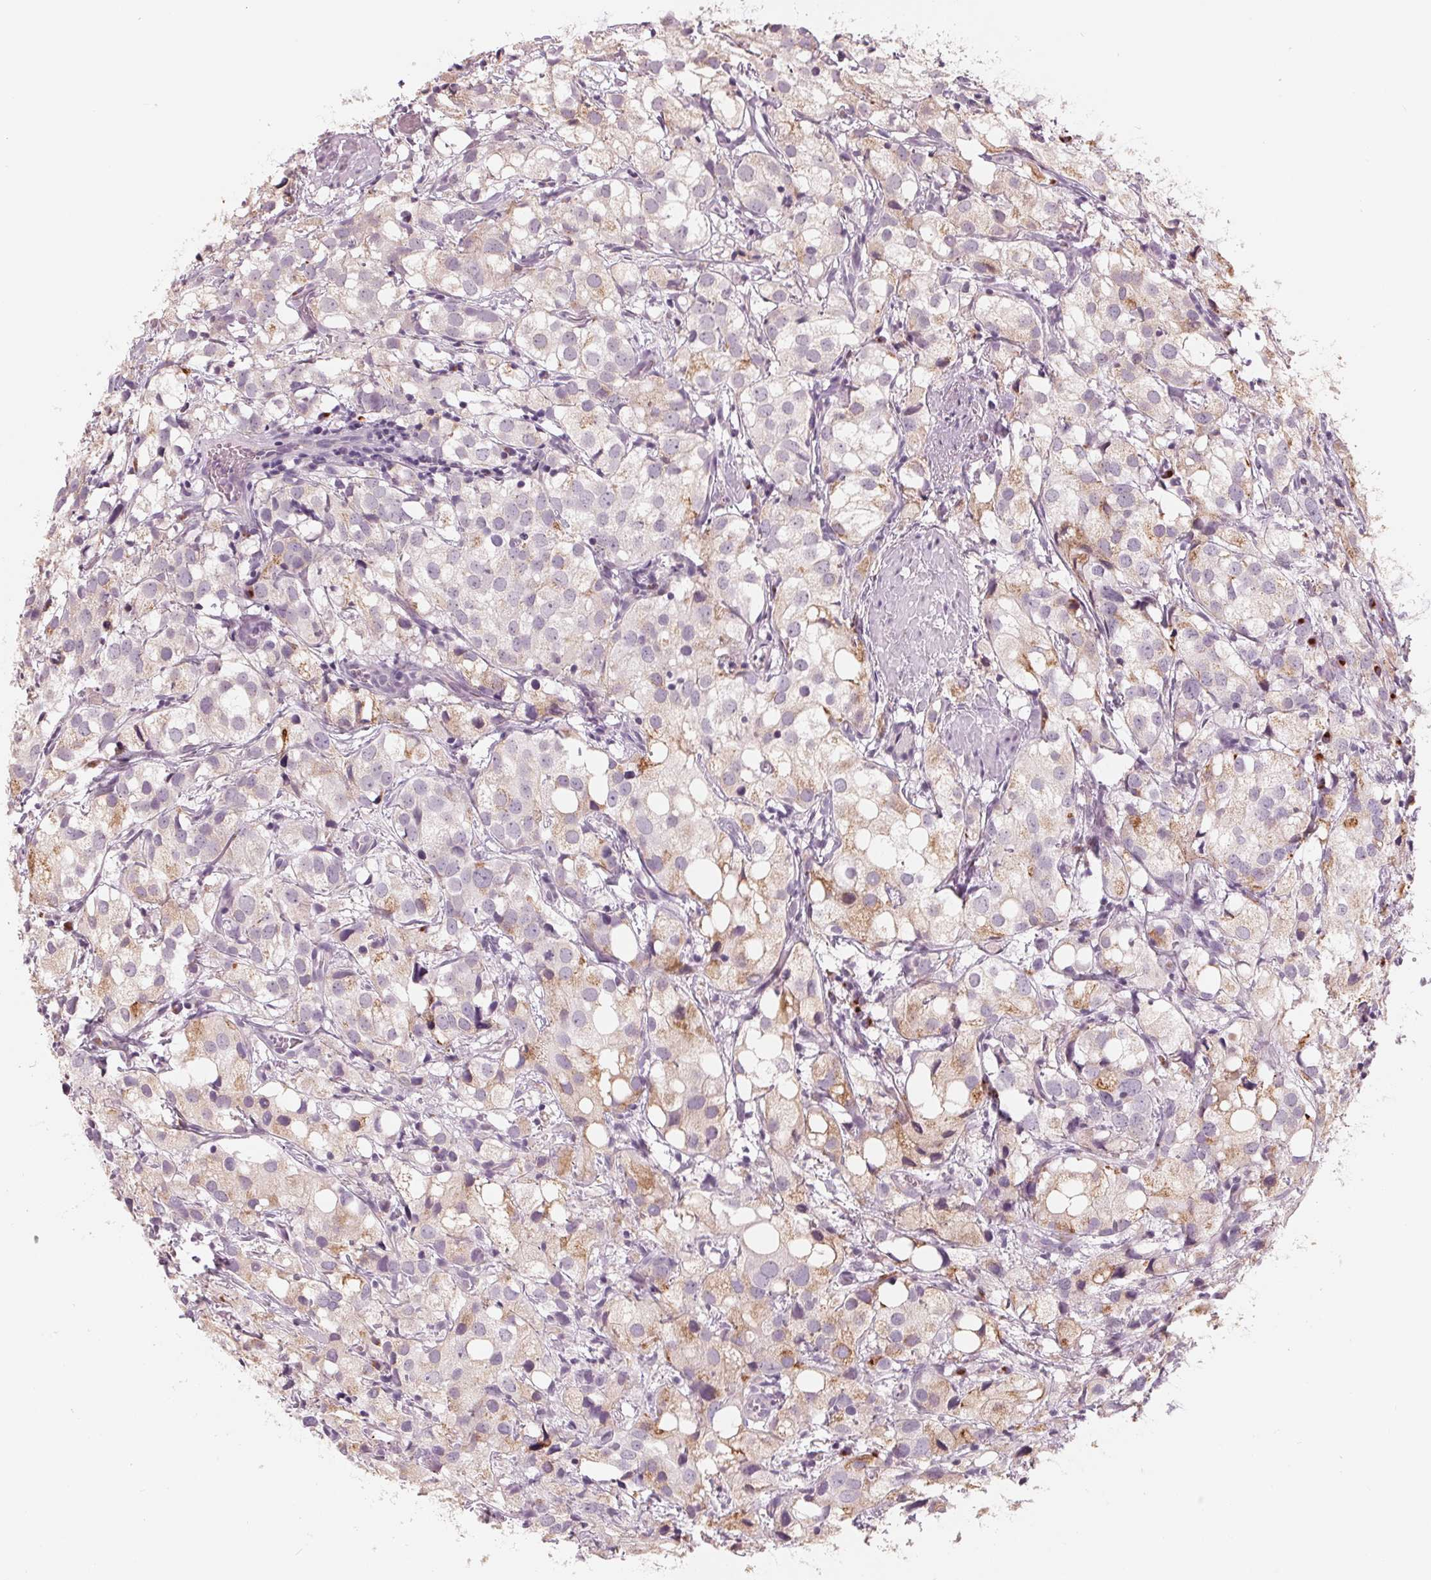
{"staining": {"intensity": "weak", "quantity": "25%-75%", "location": "cytoplasmic/membranous"}, "tissue": "prostate cancer", "cell_type": "Tumor cells", "image_type": "cancer", "snomed": [{"axis": "morphology", "description": "Adenocarcinoma, High grade"}, {"axis": "topography", "description": "Prostate"}], "caption": "This is a histology image of IHC staining of prostate cancer, which shows weak staining in the cytoplasmic/membranous of tumor cells.", "gene": "IL9R", "patient": {"sex": "male", "age": 86}}